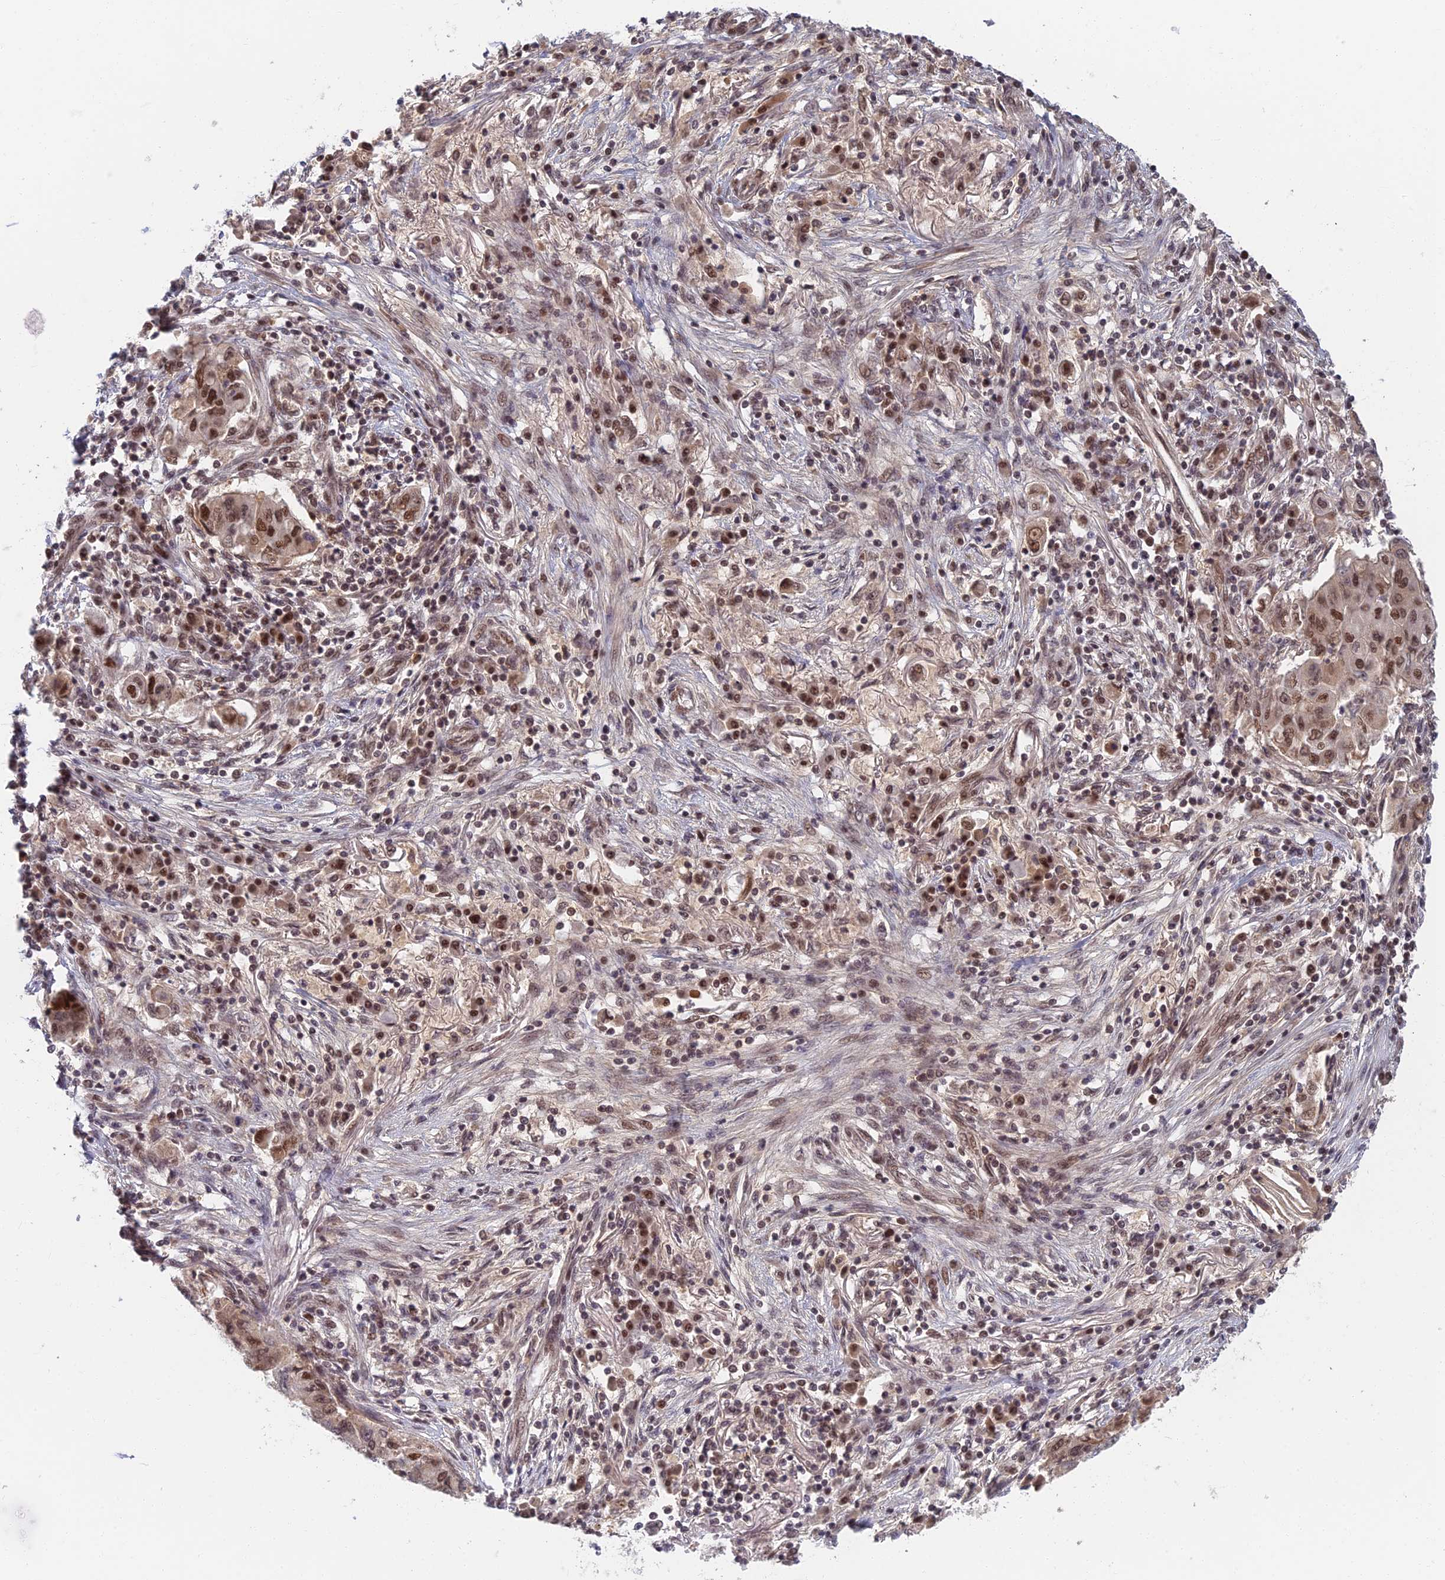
{"staining": {"intensity": "strong", "quantity": ">75%", "location": "nuclear"}, "tissue": "lung cancer", "cell_type": "Tumor cells", "image_type": "cancer", "snomed": [{"axis": "morphology", "description": "Squamous cell carcinoma, NOS"}, {"axis": "topography", "description": "Lung"}], "caption": "Human lung cancer stained with a brown dye reveals strong nuclear positive expression in approximately >75% of tumor cells.", "gene": "TCEA2", "patient": {"sex": "male", "age": 74}}